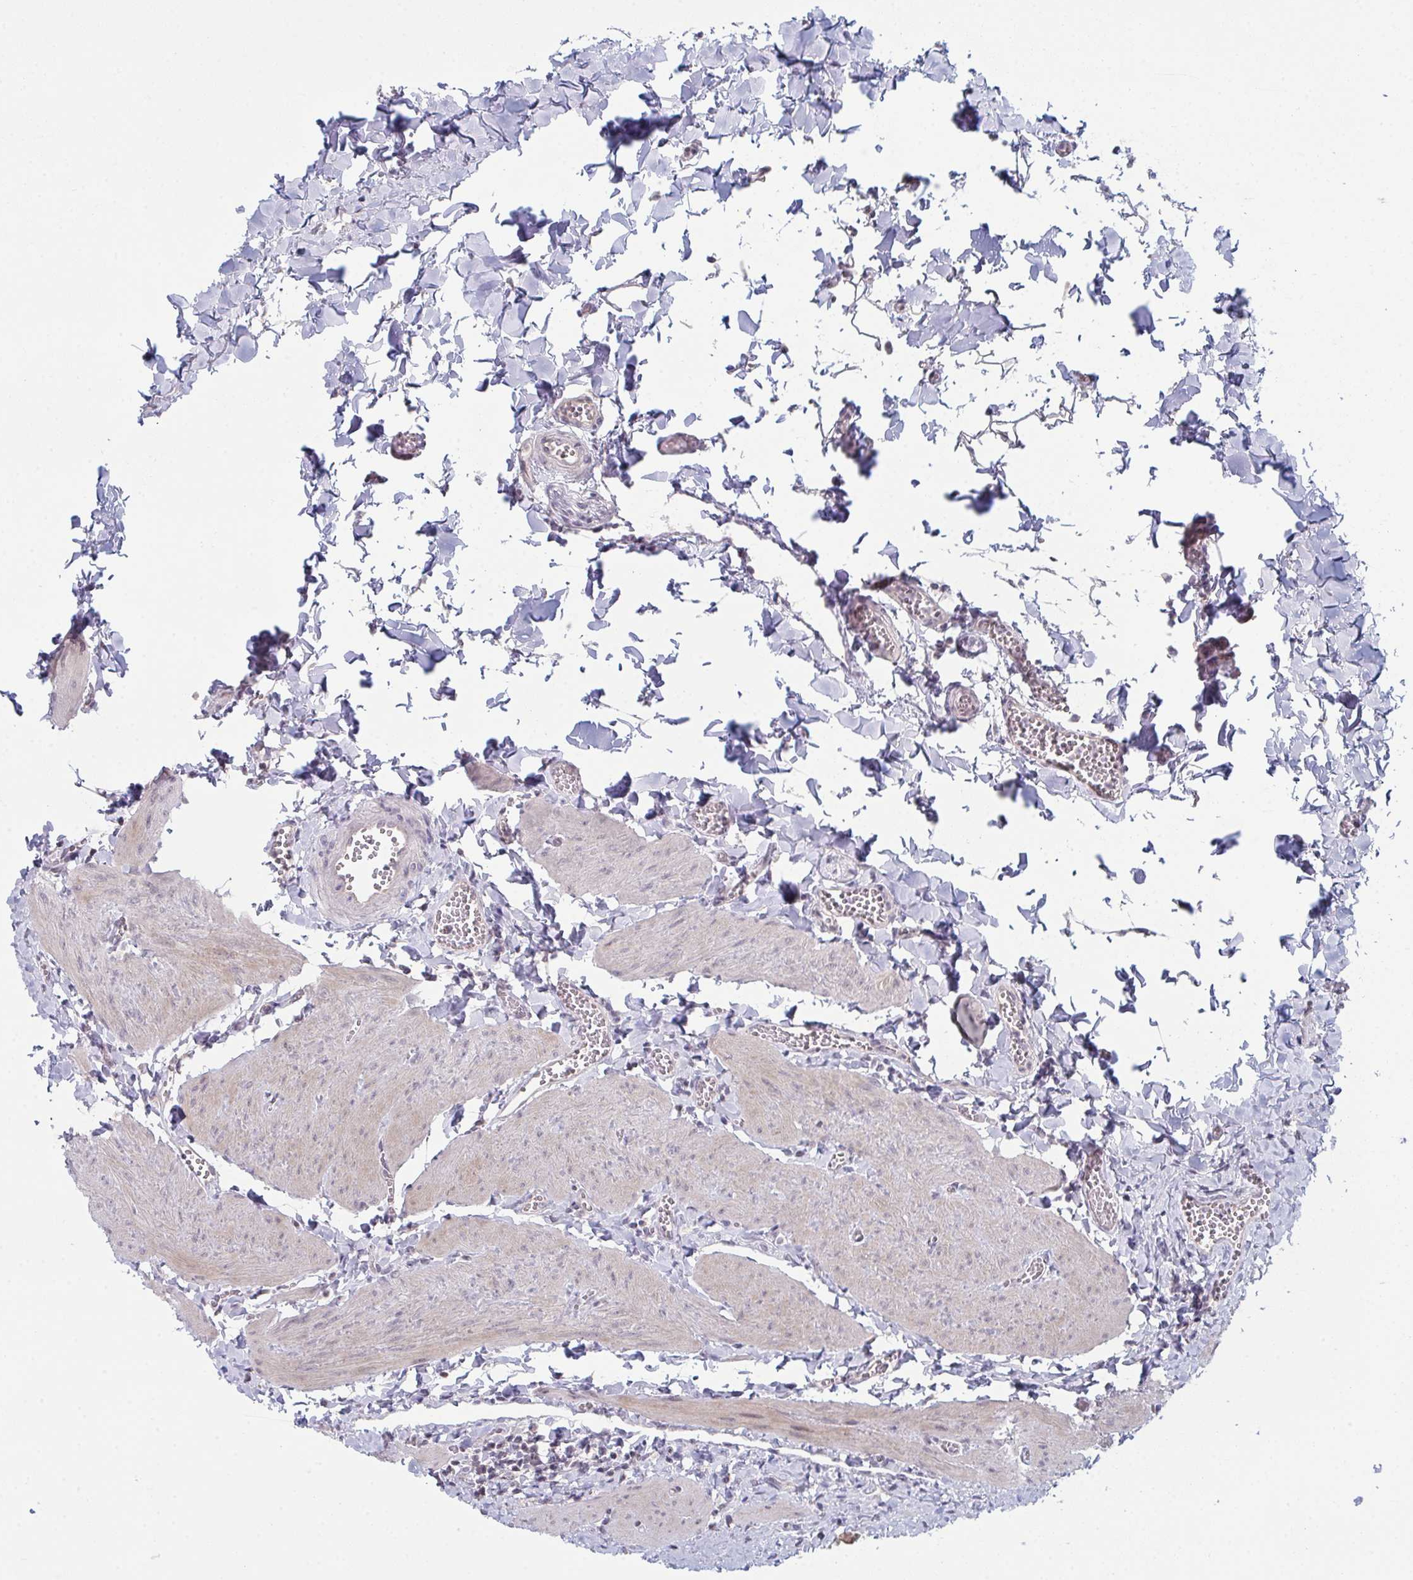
{"staining": {"intensity": "weak", "quantity": "<25%", "location": "cytoplasmic/membranous"}, "tissue": "gallbladder", "cell_type": "Glandular cells", "image_type": "normal", "snomed": [{"axis": "morphology", "description": "Normal tissue, NOS"}, {"axis": "topography", "description": "Gallbladder"}], "caption": "Immunohistochemical staining of normal human gallbladder exhibits no significant positivity in glandular cells.", "gene": "ZNF214", "patient": {"sex": "male", "age": 17}}